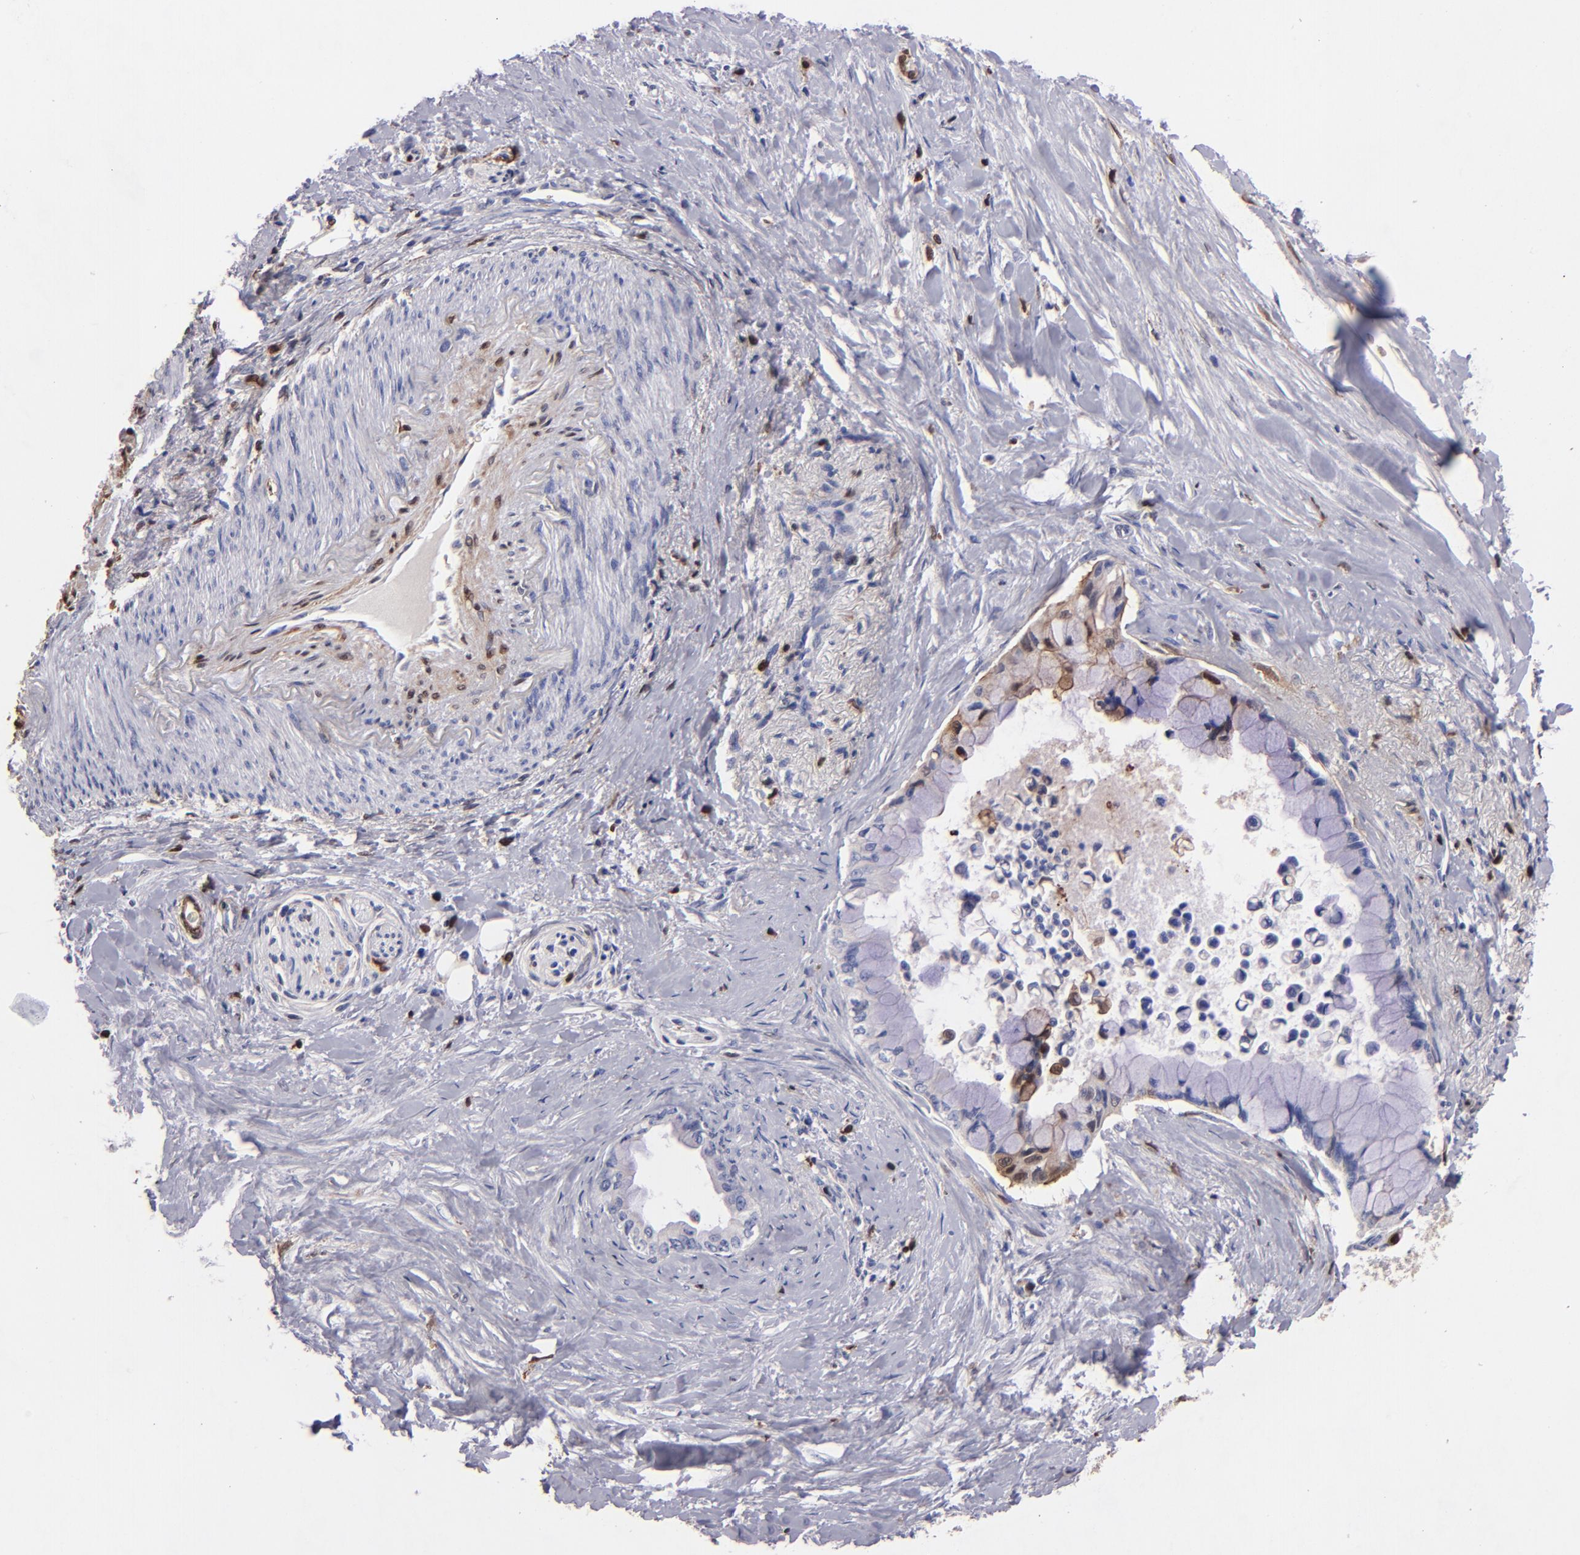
{"staining": {"intensity": "weak", "quantity": "<25%", "location": "cytoplasmic/membranous,nuclear"}, "tissue": "pancreatic cancer", "cell_type": "Tumor cells", "image_type": "cancer", "snomed": [{"axis": "morphology", "description": "Adenocarcinoma, NOS"}, {"axis": "topography", "description": "Pancreas"}], "caption": "Immunohistochemistry of human pancreatic cancer (adenocarcinoma) displays no positivity in tumor cells.", "gene": "S100A4", "patient": {"sex": "male", "age": 59}}